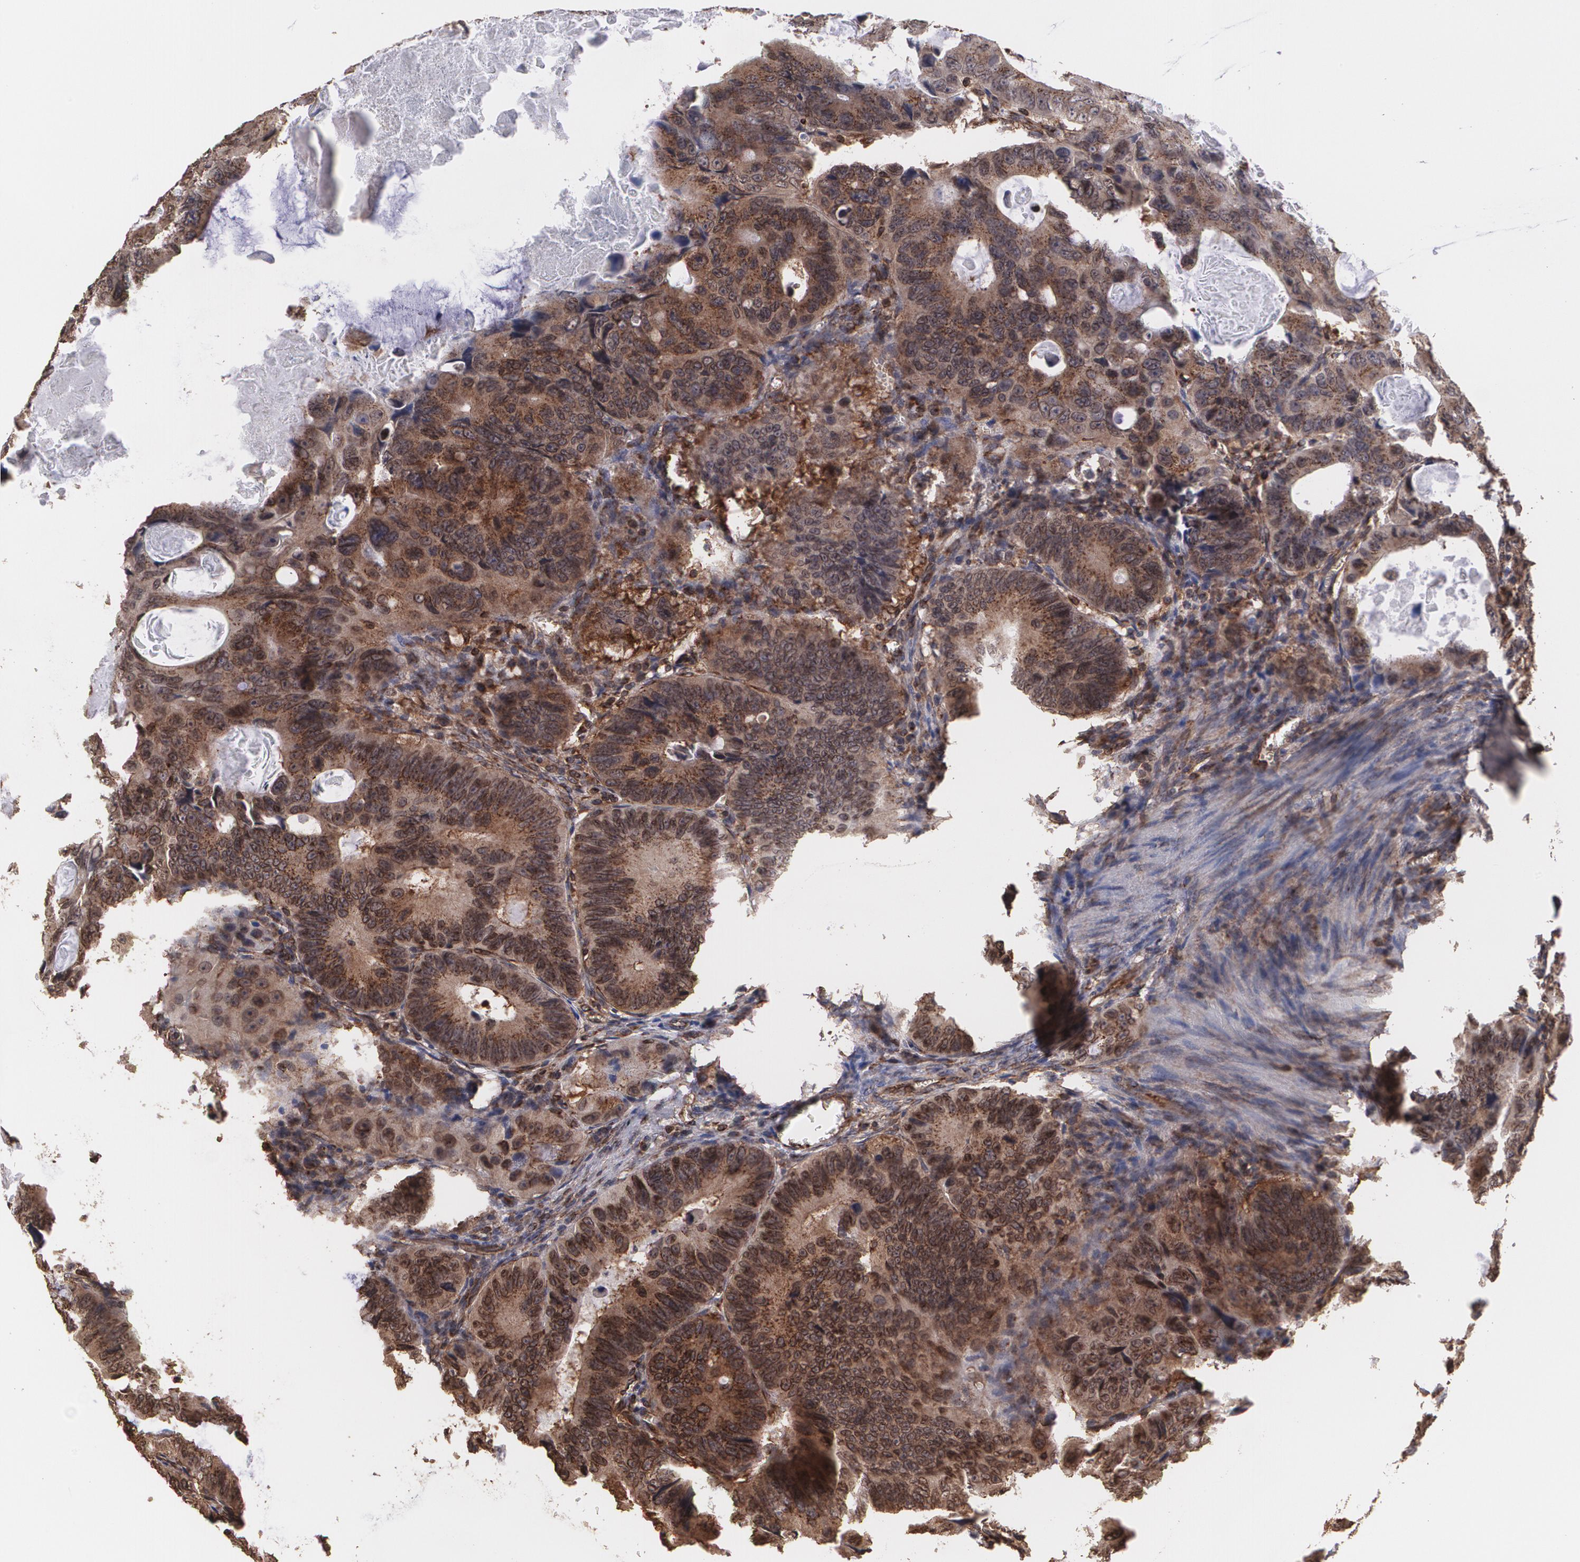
{"staining": {"intensity": "strong", "quantity": ">75%", "location": "cytoplasmic/membranous"}, "tissue": "colorectal cancer", "cell_type": "Tumor cells", "image_type": "cancer", "snomed": [{"axis": "morphology", "description": "Adenocarcinoma, NOS"}, {"axis": "topography", "description": "Colon"}], "caption": "Colorectal cancer was stained to show a protein in brown. There is high levels of strong cytoplasmic/membranous positivity in approximately >75% of tumor cells.", "gene": "TRIP11", "patient": {"sex": "female", "age": 55}}